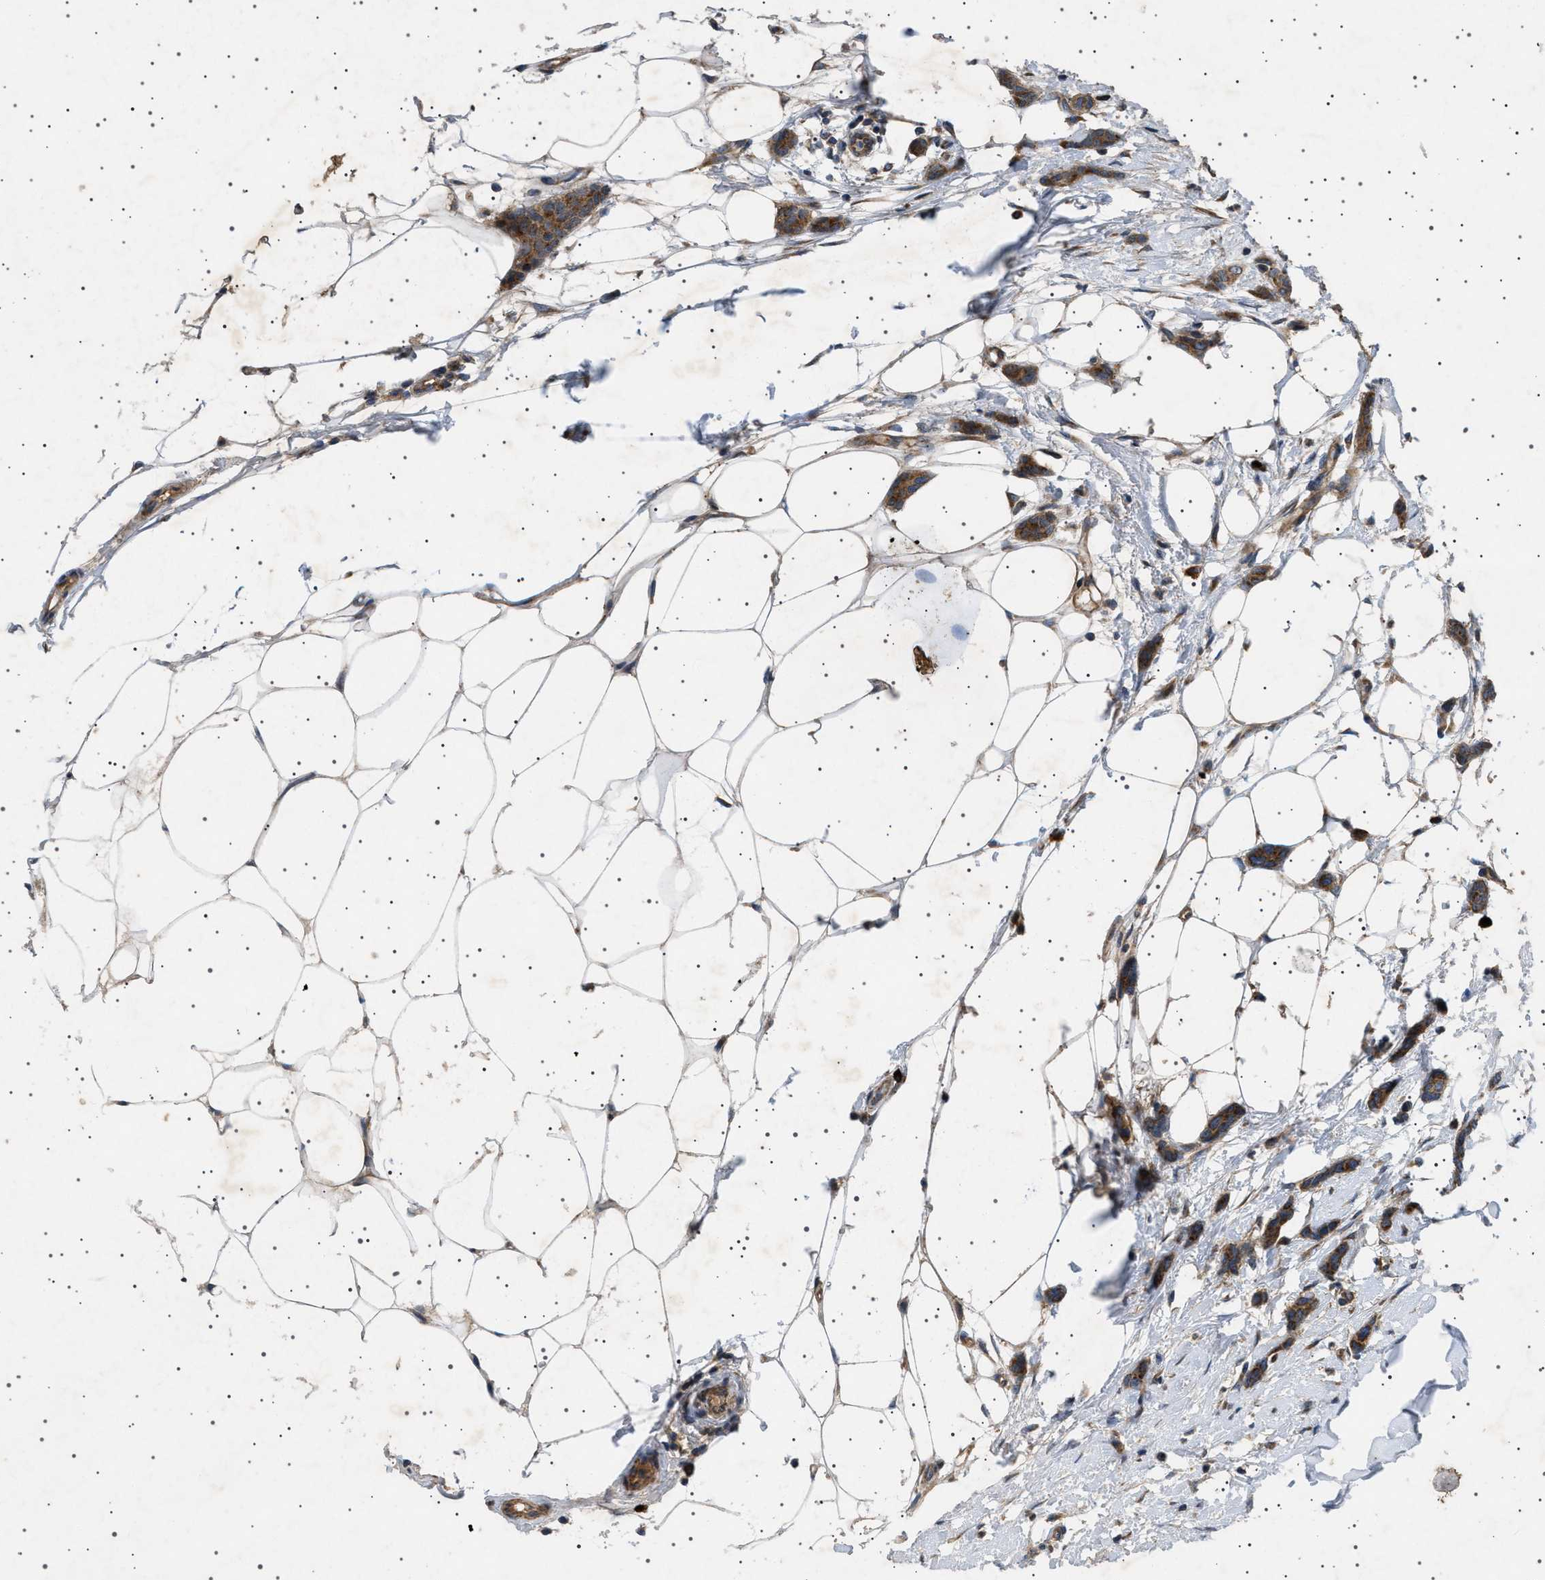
{"staining": {"intensity": "strong", "quantity": ">75%", "location": "cytoplasmic/membranous"}, "tissue": "breast cancer", "cell_type": "Tumor cells", "image_type": "cancer", "snomed": [{"axis": "morphology", "description": "Lobular carcinoma"}, {"axis": "topography", "description": "Skin"}, {"axis": "topography", "description": "Breast"}], "caption": "Immunohistochemical staining of breast cancer exhibits strong cytoplasmic/membranous protein positivity in approximately >75% of tumor cells.", "gene": "CCDC186", "patient": {"sex": "female", "age": 46}}